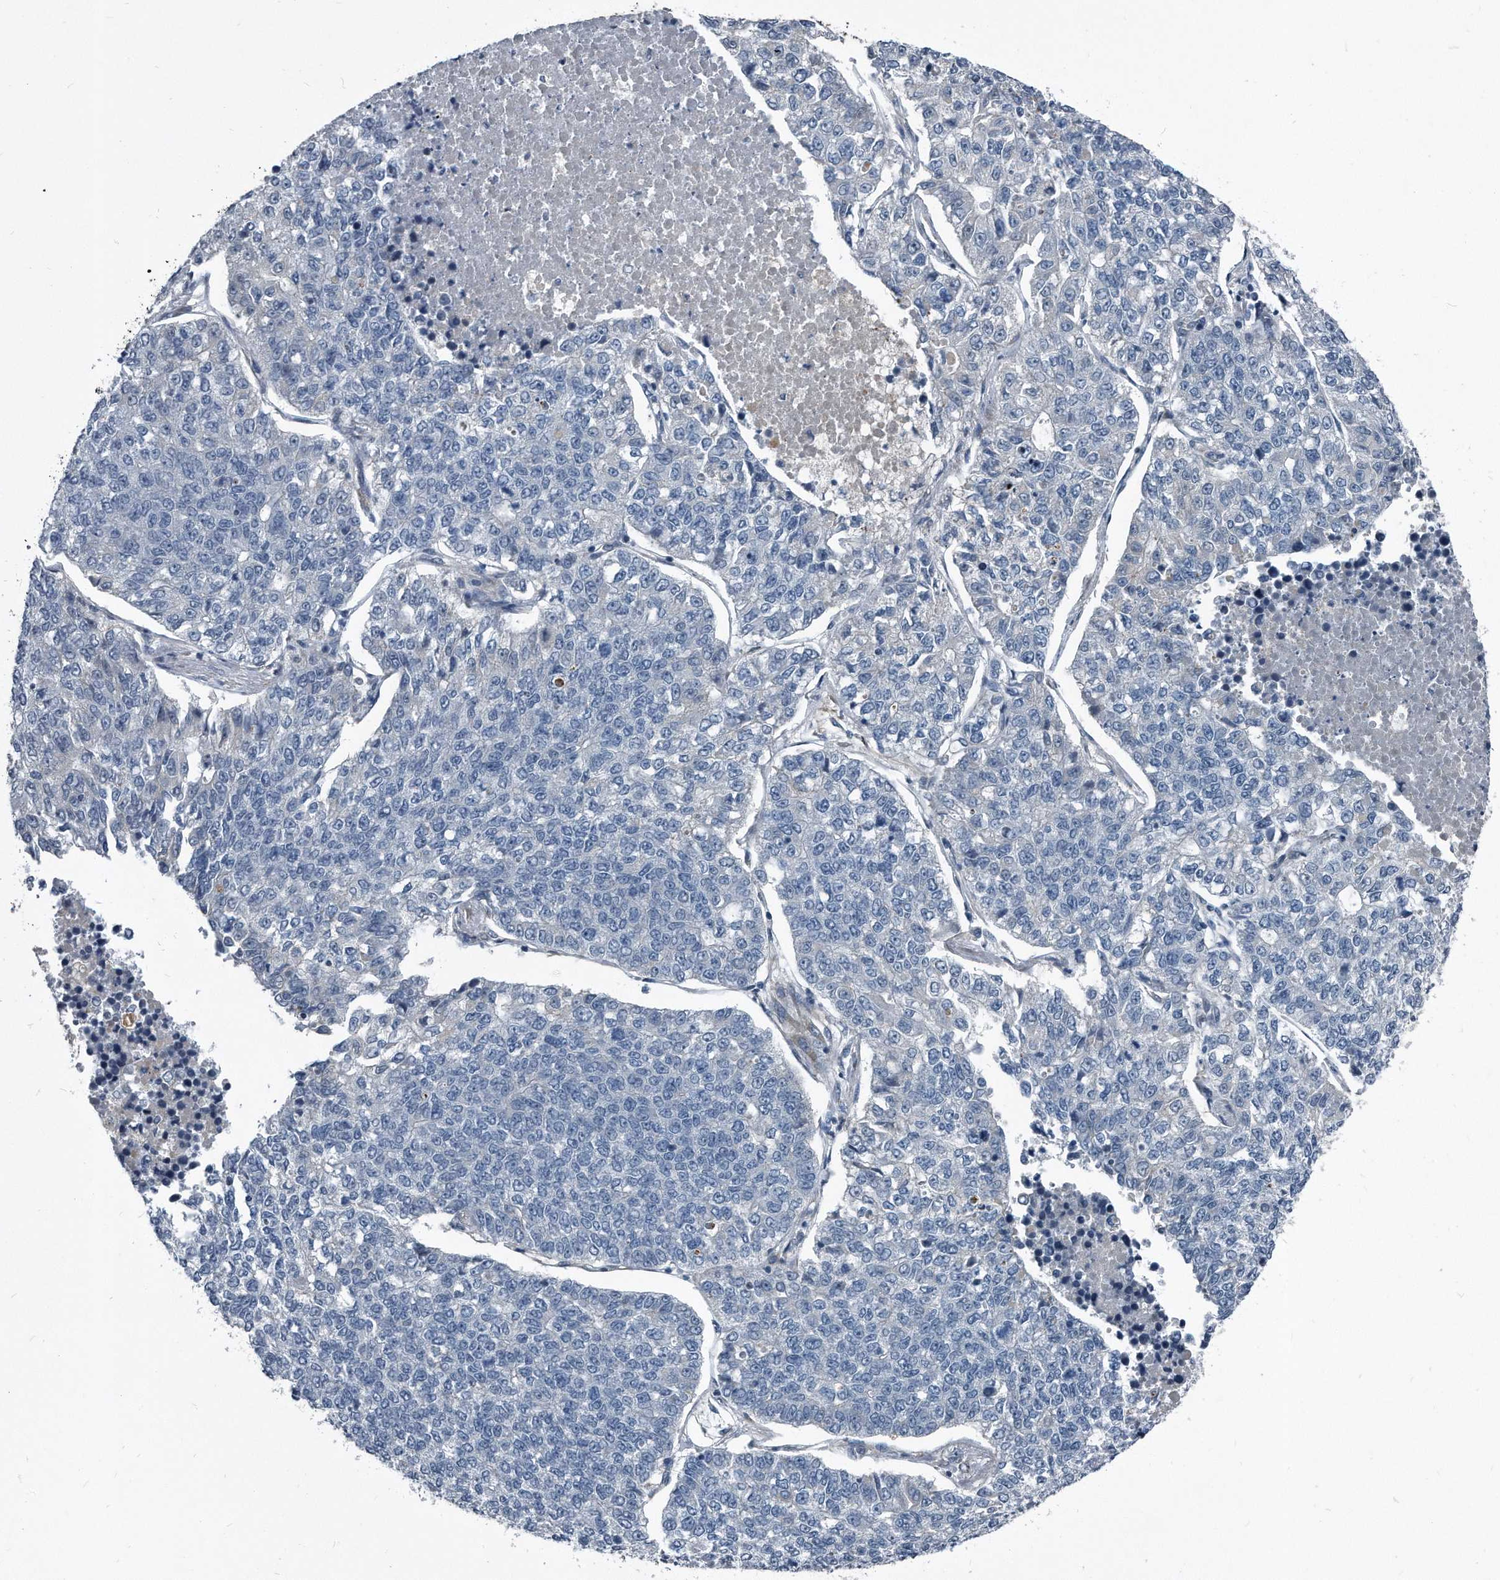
{"staining": {"intensity": "negative", "quantity": "none", "location": "none"}, "tissue": "lung cancer", "cell_type": "Tumor cells", "image_type": "cancer", "snomed": [{"axis": "morphology", "description": "Adenocarcinoma, NOS"}, {"axis": "topography", "description": "Lung"}], "caption": "High power microscopy image of an immunohistochemistry (IHC) histopathology image of lung cancer, revealing no significant expression in tumor cells.", "gene": "PLEC", "patient": {"sex": "male", "age": 49}}